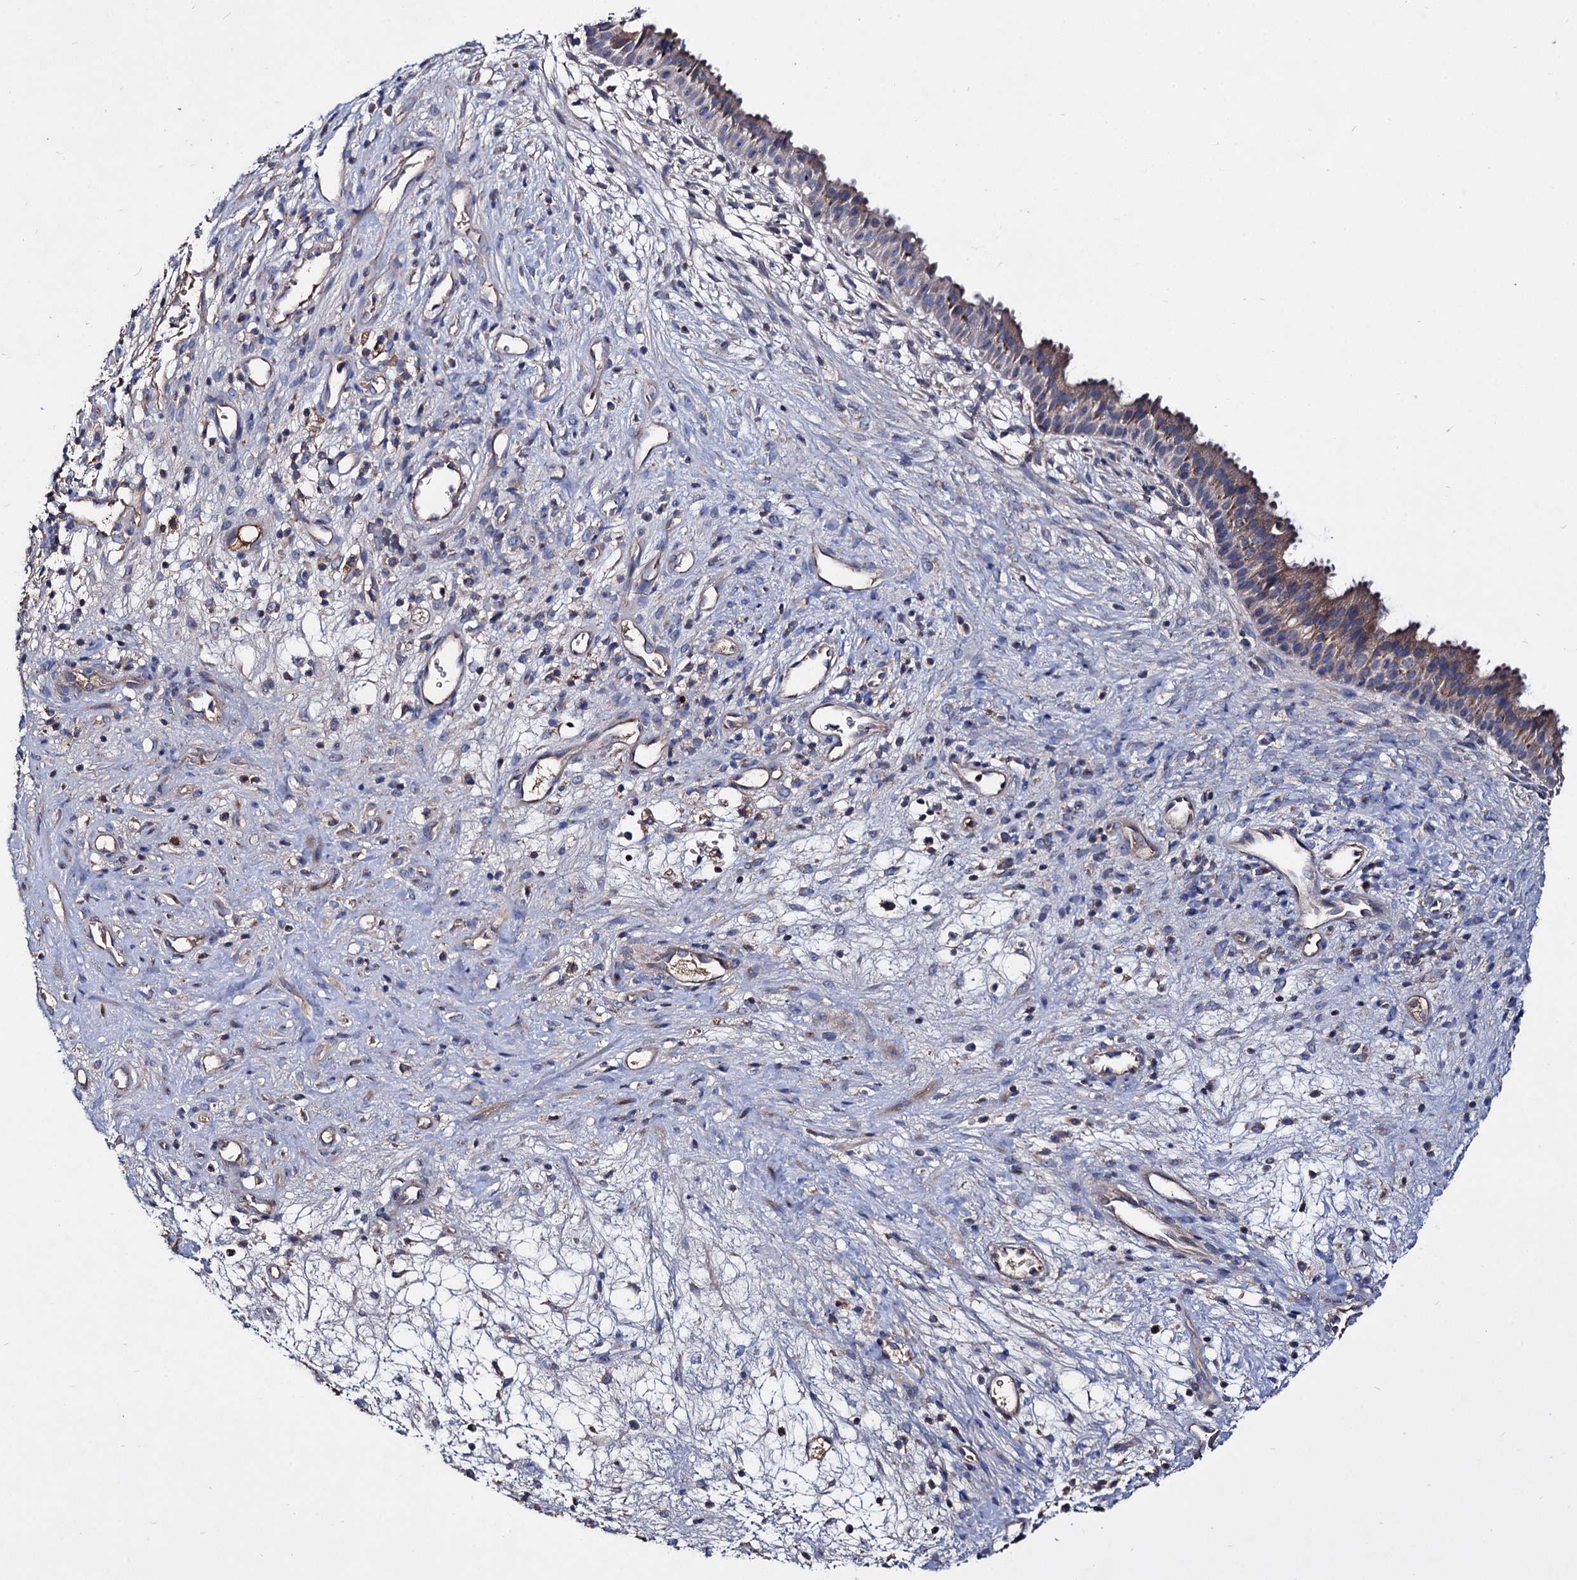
{"staining": {"intensity": "weak", "quantity": "25%-75%", "location": "cytoplasmic/membranous"}, "tissue": "nasopharynx", "cell_type": "Respiratory epithelial cells", "image_type": "normal", "snomed": [{"axis": "morphology", "description": "Normal tissue, NOS"}, {"axis": "topography", "description": "Nasopharynx"}], "caption": "Respiratory epithelial cells demonstrate low levels of weak cytoplasmic/membranous expression in about 25%-75% of cells in unremarkable nasopharynx.", "gene": "CLPB", "patient": {"sex": "male", "age": 22}}